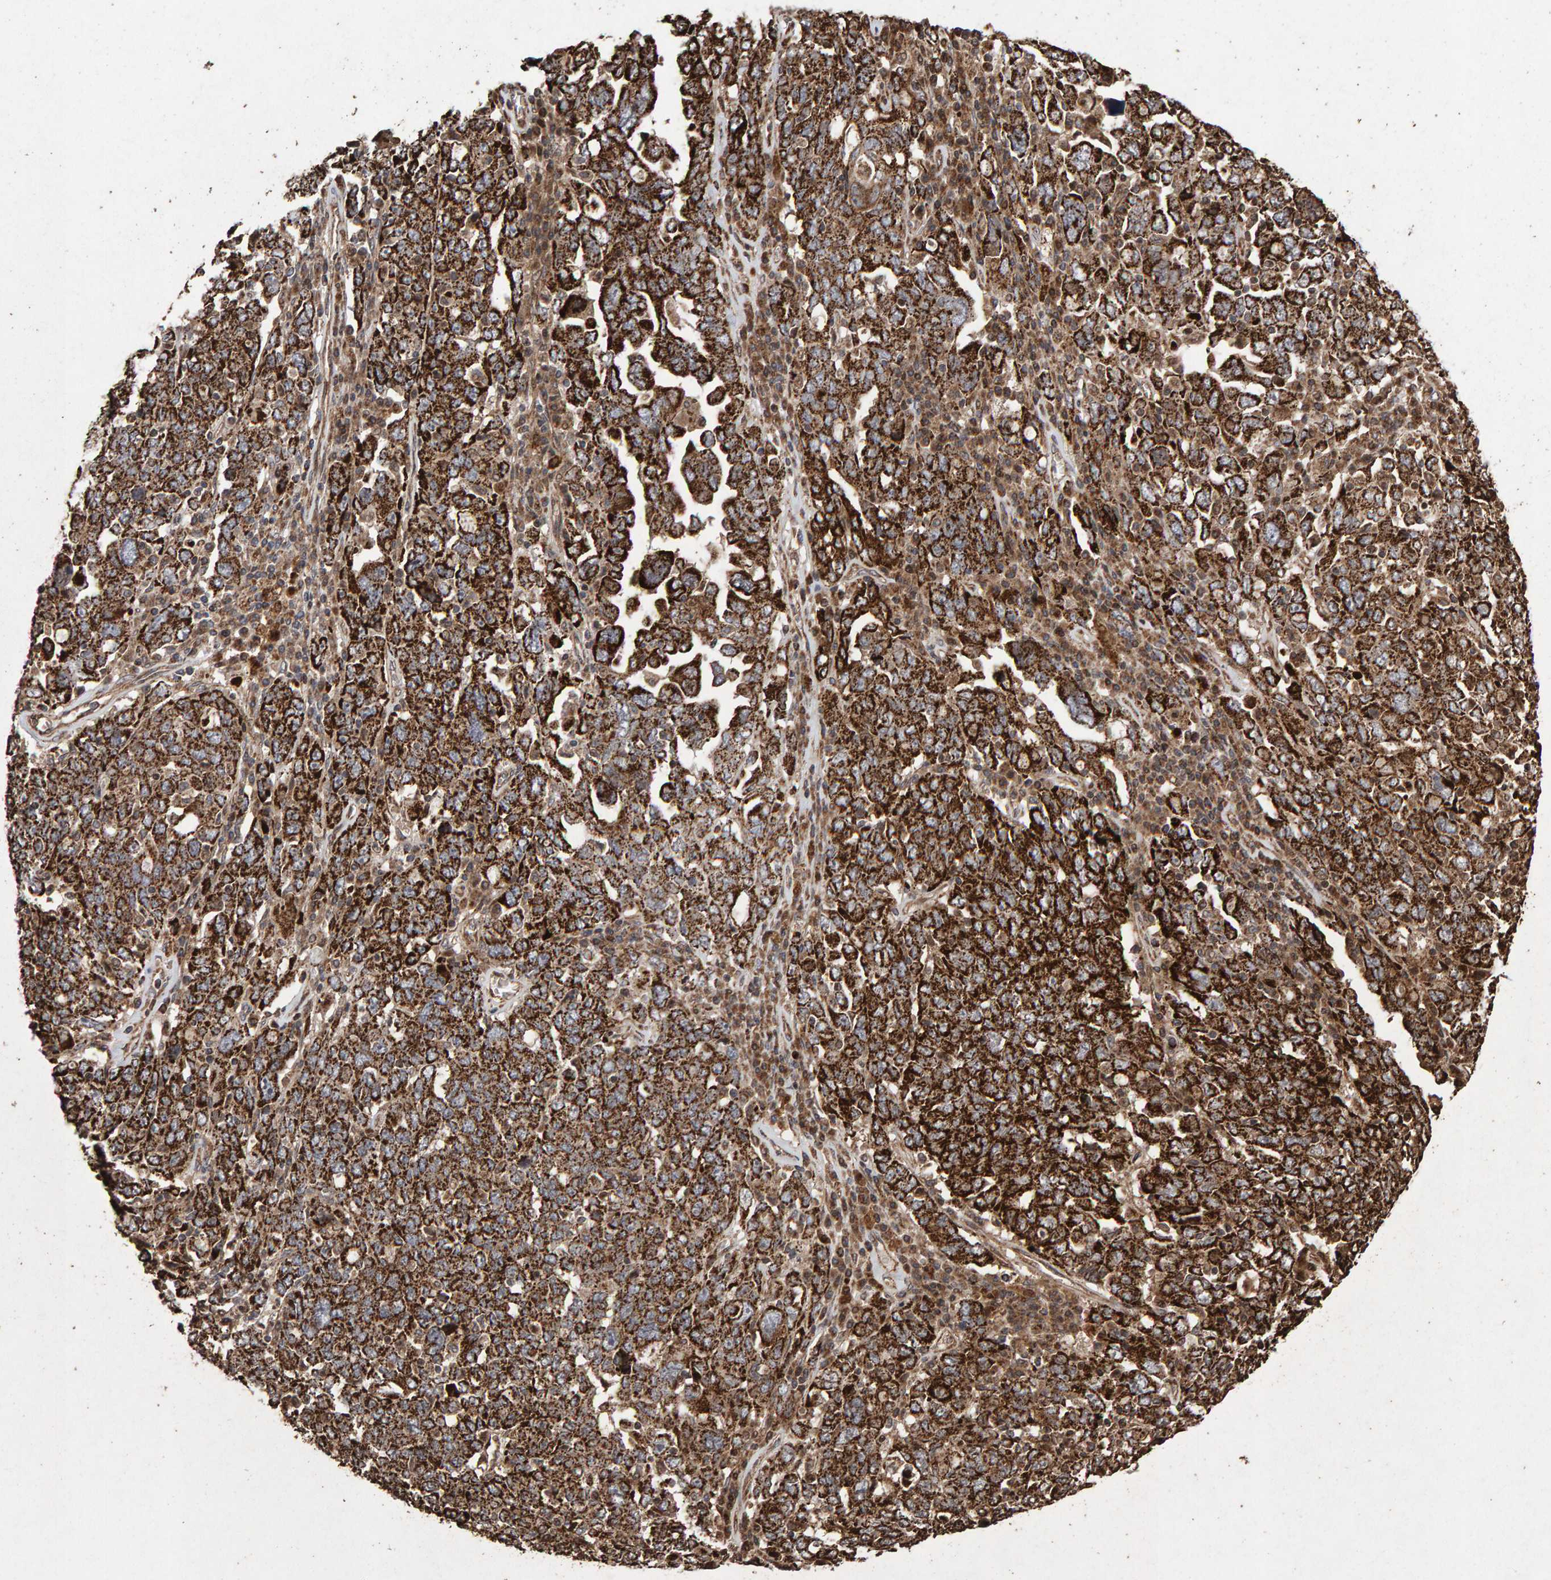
{"staining": {"intensity": "strong", "quantity": ">75%", "location": "cytoplasmic/membranous"}, "tissue": "ovarian cancer", "cell_type": "Tumor cells", "image_type": "cancer", "snomed": [{"axis": "morphology", "description": "Carcinoma, endometroid"}, {"axis": "topography", "description": "Ovary"}], "caption": "Protein expression analysis of endometroid carcinoma (ovarian) demonstrates strong cytoplasmic/membranous expression in about >75% of tumor cells.", "gene": "OSBP2", "patient": {"sex": "female", "age": 62}}